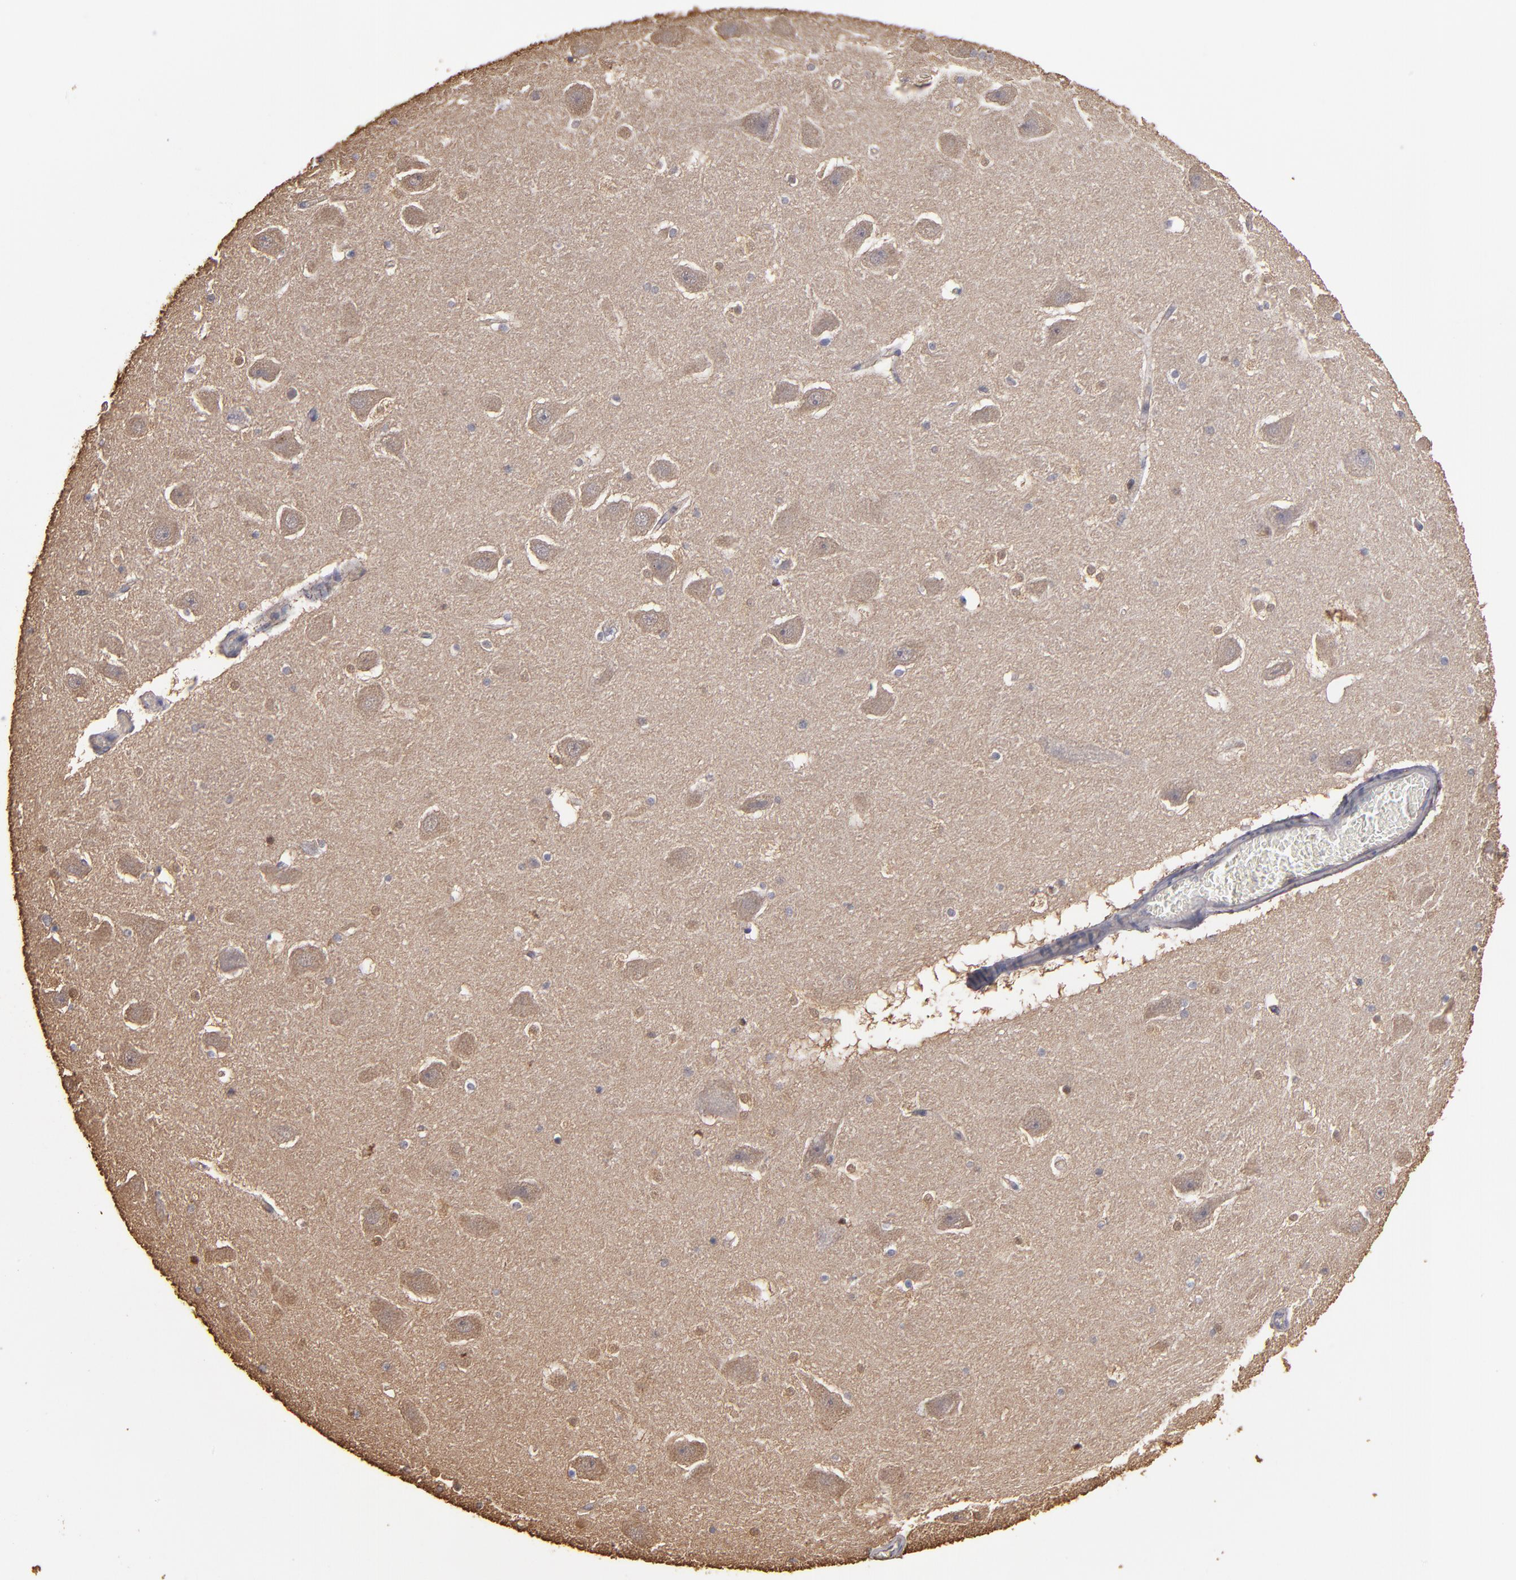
{"staining": {"intensity": "negative", "quantity": "none", "location": "none"}, "tissue": "hippocampus", "cell_type": "Glial cells", "image_type": "normal", "snomed": [{"axis": "morphology", "description": "Normal tissue, NOS"}, {"axis": "topography", "description": "Hippocampus"}], "caption": "This is an IHC photomicrograph of benign human hippocampus. There is no staining in glial cells.", "gene": "DMD", "patient": {"sex": "male", "age": 45}}